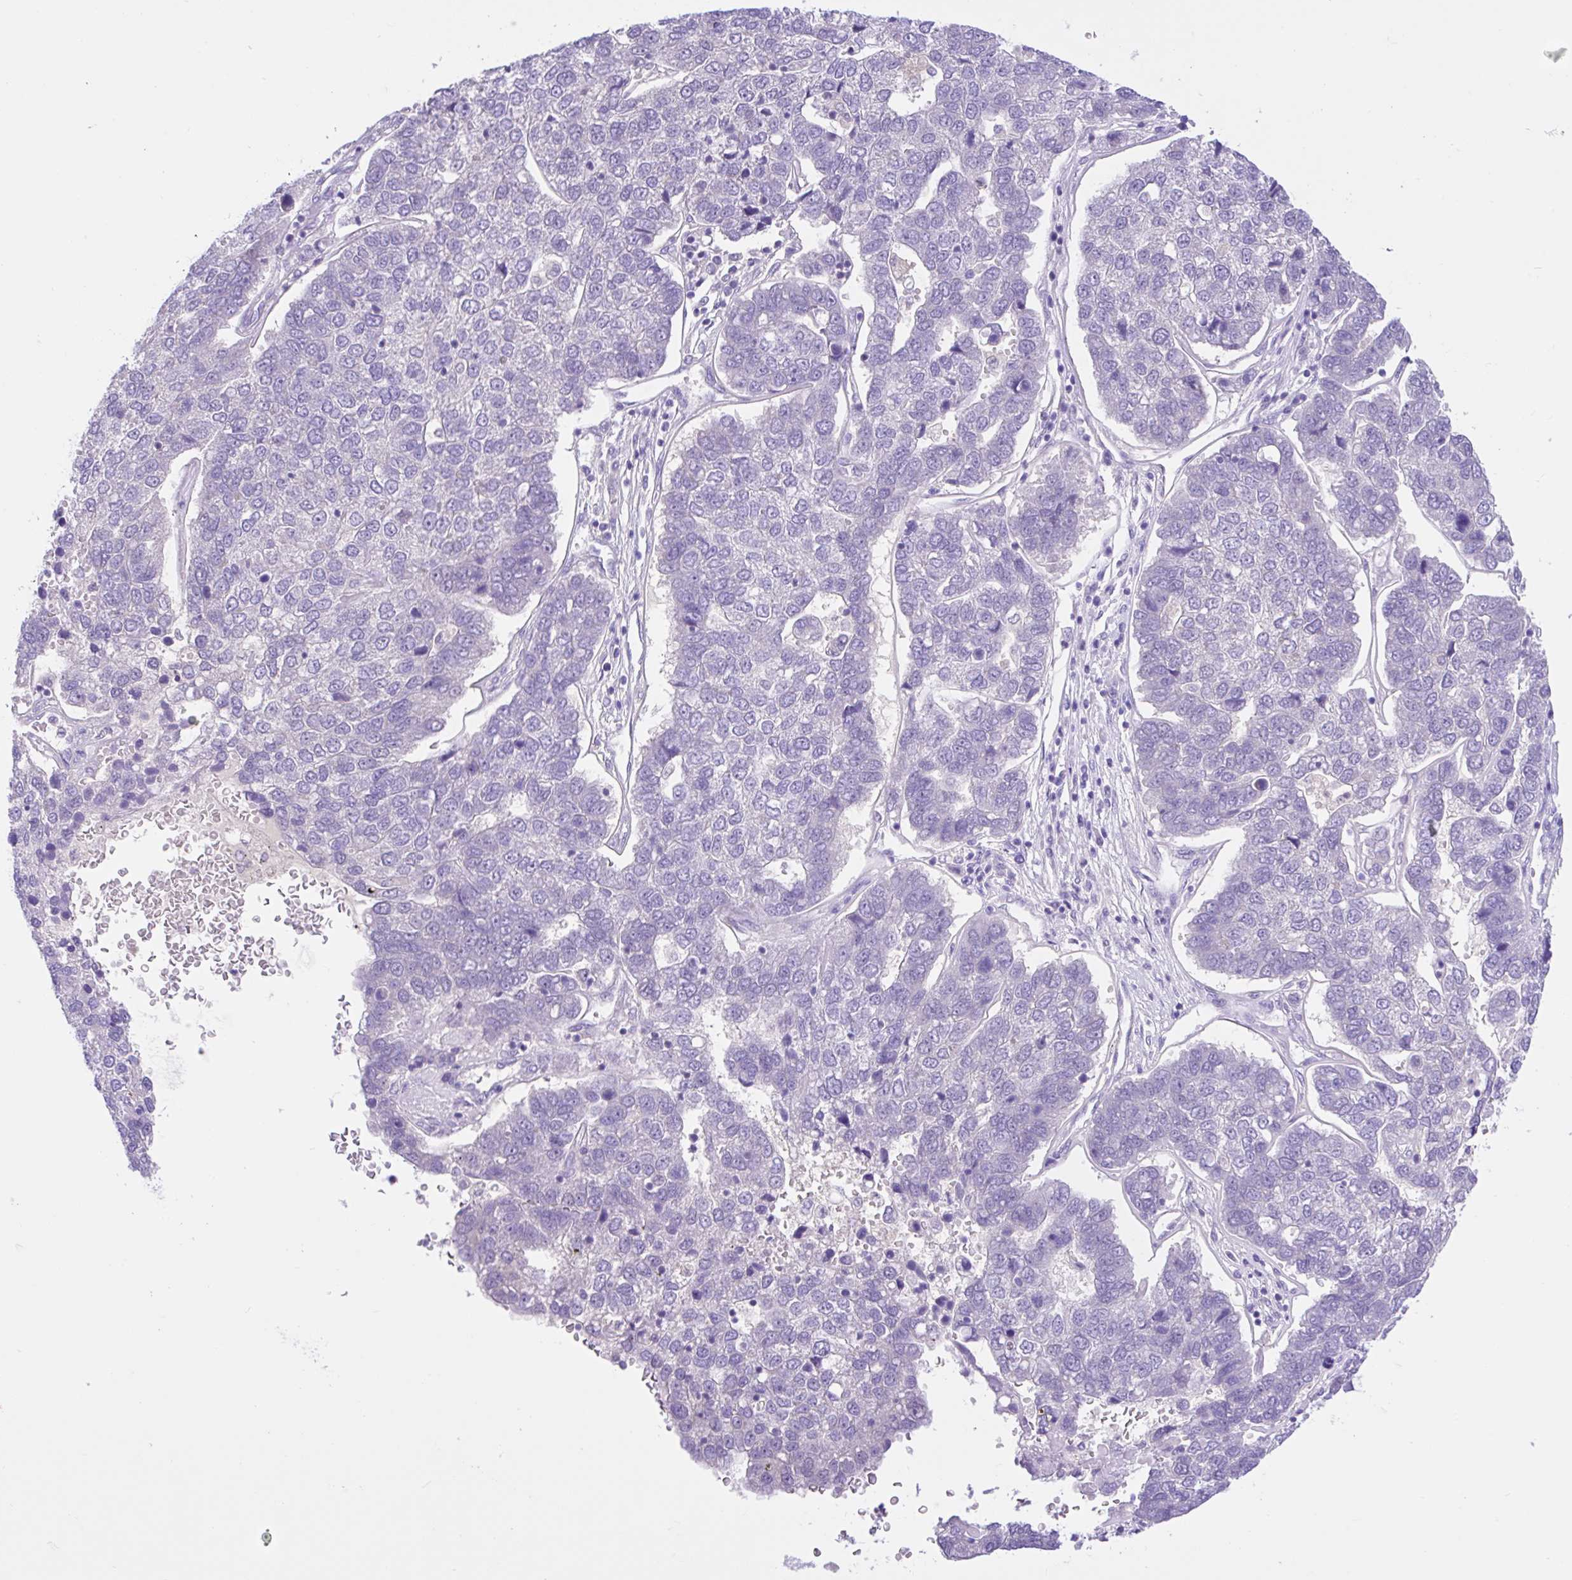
{"staining": {"intensity": "negative", "quantity": "none", "location": "none"}, "tissue": "pancreatic cancer", "cell_type": "Tumor cells", "image_type": "cancer", "snomed": [{"axis": "morphology", "description": "Adenocarcinoma, NOS"}, {"axis": "topography", "description": "Pancreas"}], "caption": "This is an immunohistochemistry image of pancreatic cancer (adenocarcinoma). There is no staining in tumor cells.", "gene": "ANO4", "patient": {"sex": "female", "age": 61}}